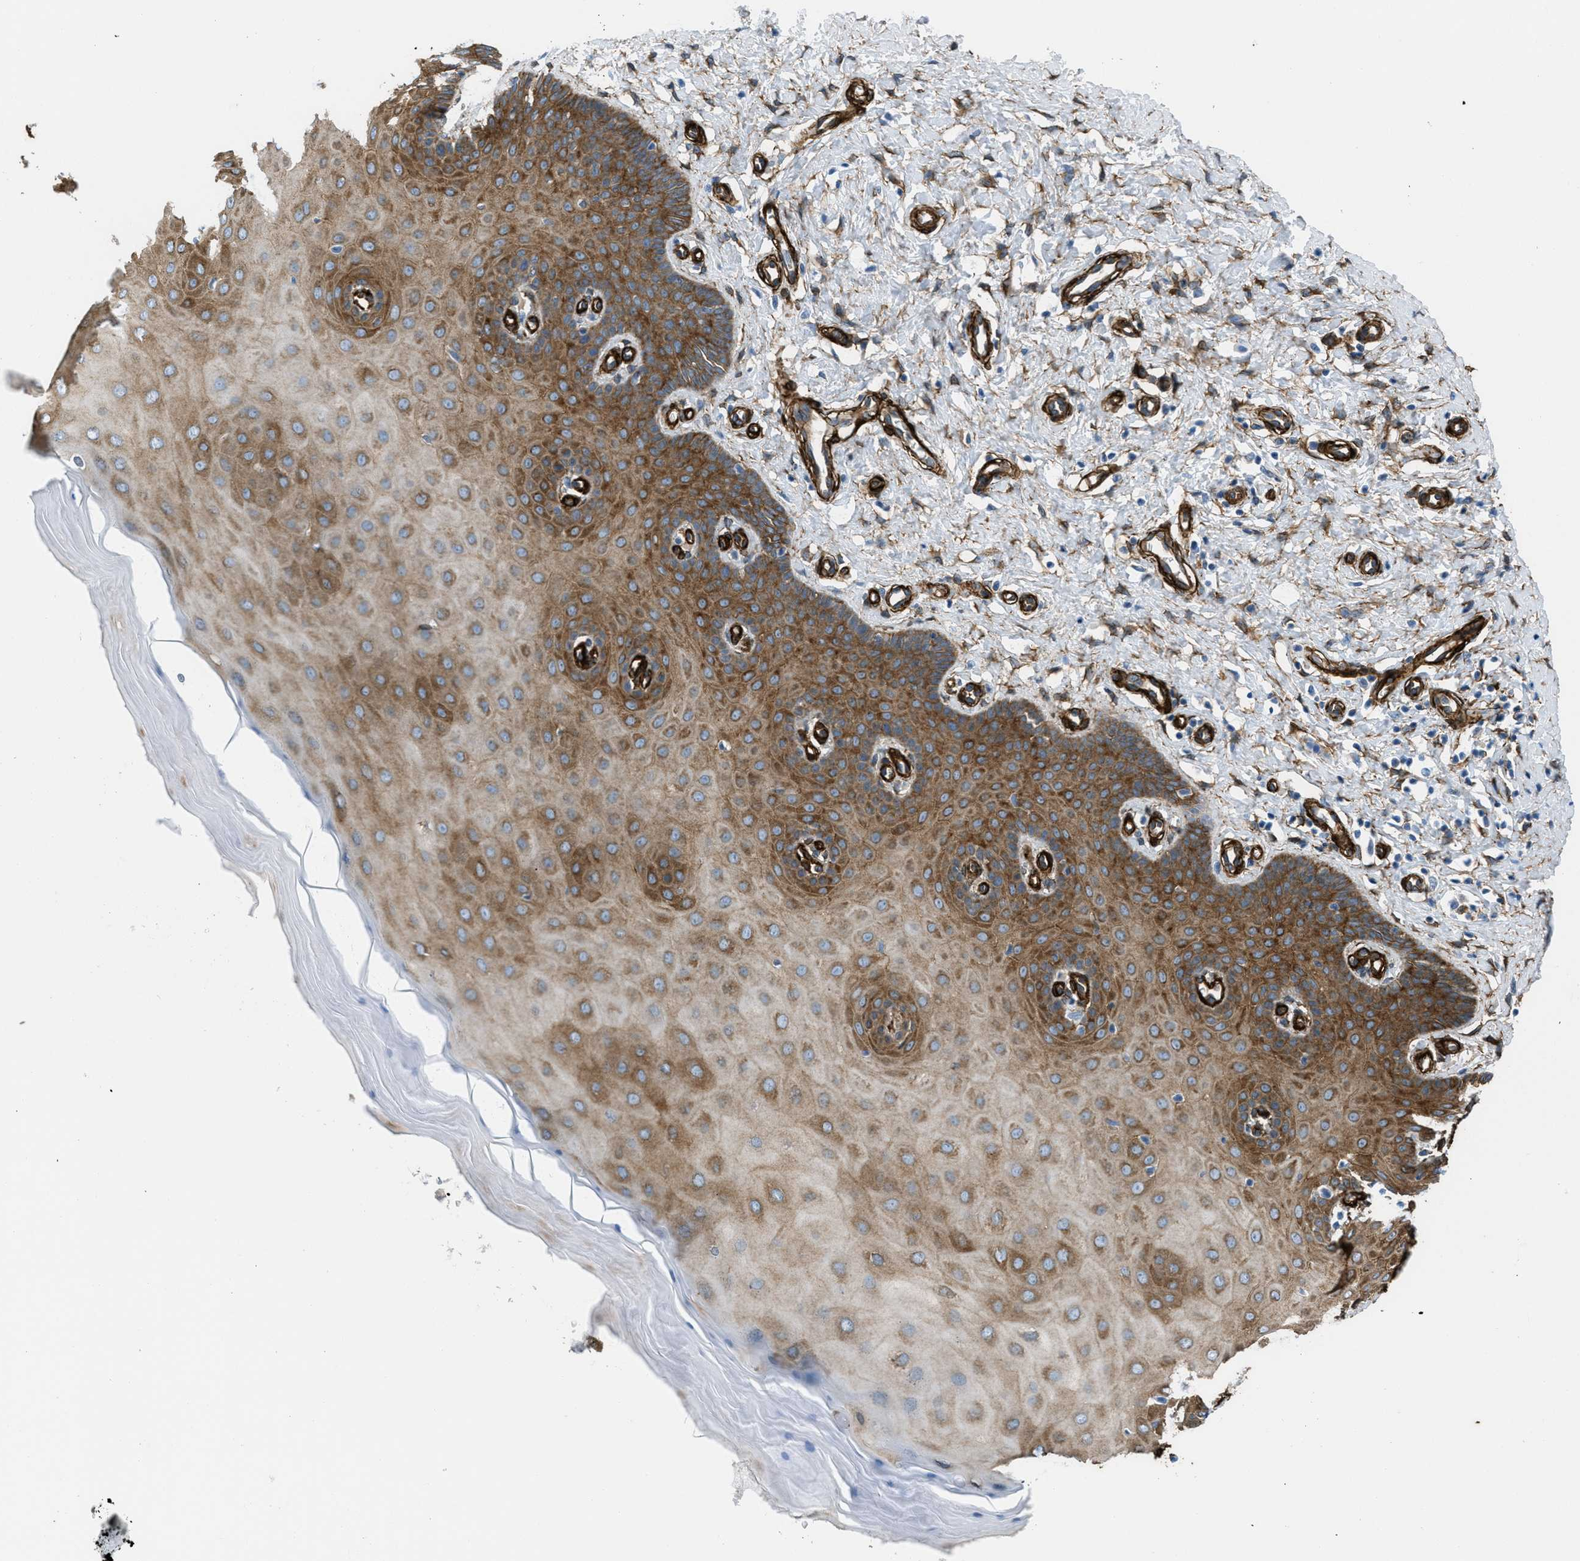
{"staining": {"intensity": "negative", "quantity": "none", "location": "none"}, "tissue": "cervix", "cell_type": "Glandular cells", "image_type": "normal", "snomed": [{"axis": "morphology", "description": "Normal tissue, NOS"}, {"axis": "topography", "description": "Cervix"}], "caption": "IHC histopathology image of unremarkable human cervix stained for a protein (brown), which displays no expression in glandular cells. (DAB (3,3'-diaminobenzidine) immunohistochemistry (IHC), high magnification).", "gene": "CALD1", "patient": {"sex": "female", "age": 55}}